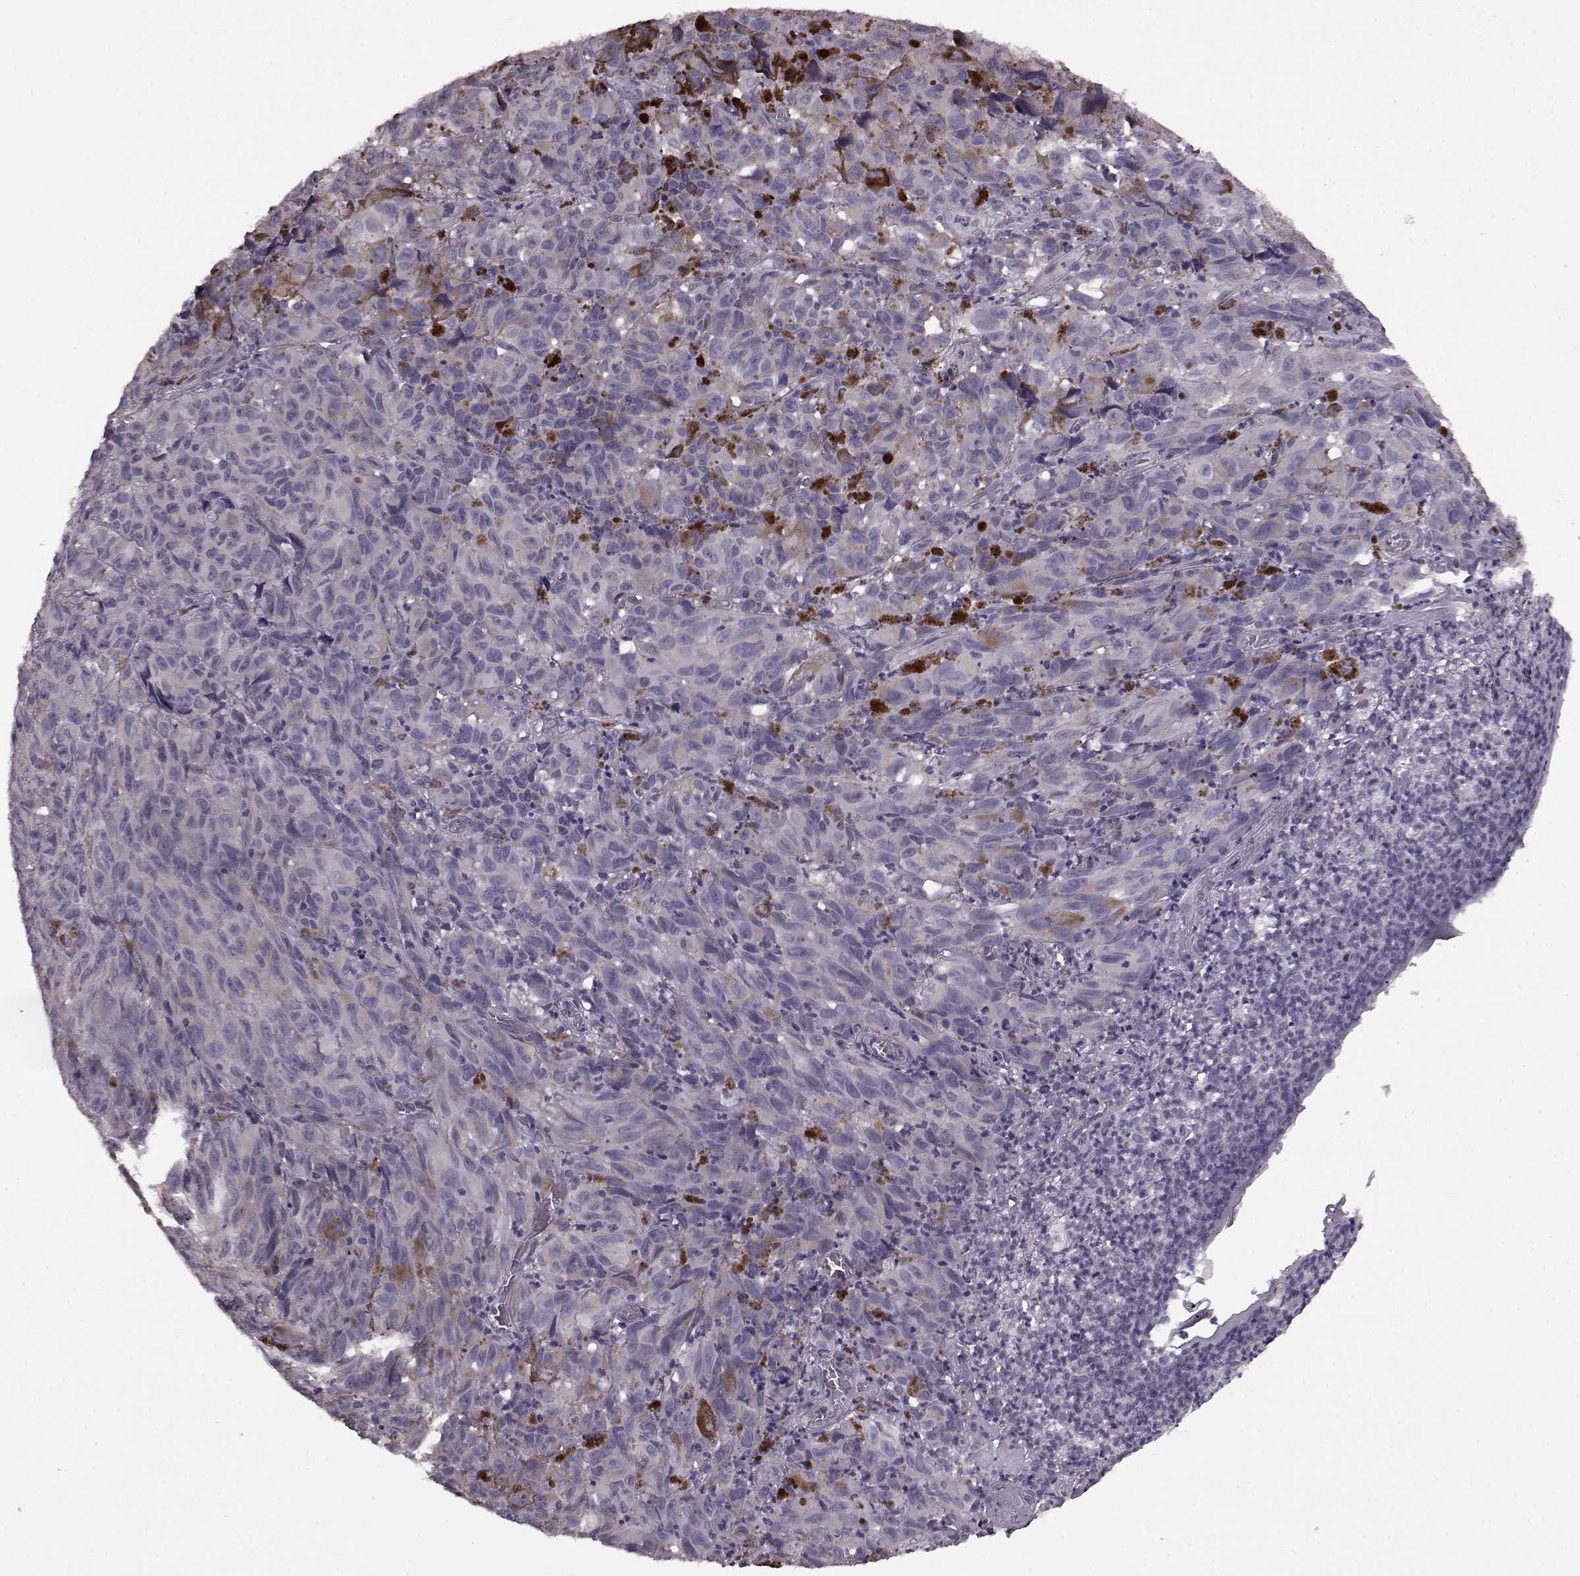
{"staining": {"intensity": "negative", "quantity": "none", "location": "none"}, "tissue": "melanoma", "cell_type": "Tumor cells", "image_type": "cancer", "snomed": [{"axis": "morphology", "description": "Malignant melanoma, NOS"}, {"axis": "topography", "description": "Vulva, labia, clitoris and Bartholin´s gland, NO"}], "caption": "Melanoma was stained to show a protein in brown. There is no significant staining in tumor cells.", "gene": "GRK1", "patient": {"sex": "female", "age": 75}}